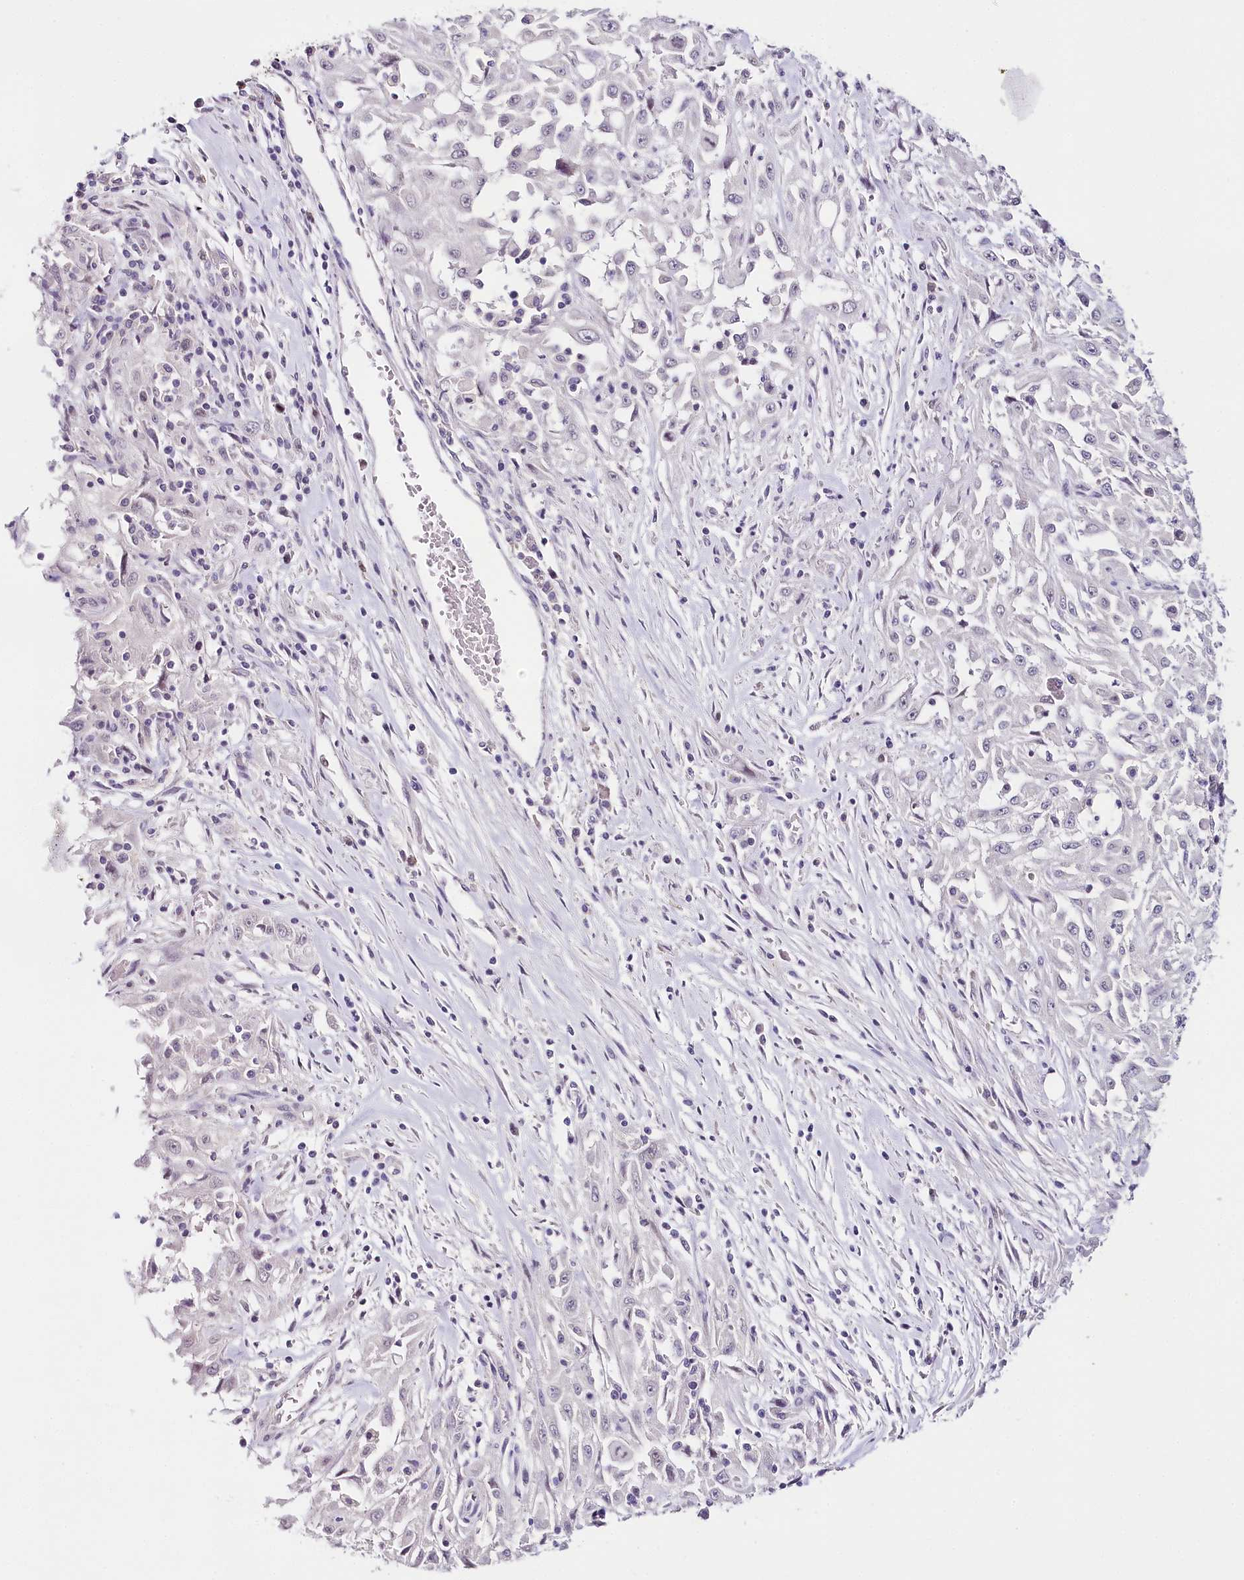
{"staining": {"intensity": "negative", "quantity": "none", "location": "none"}, "tissue": "skin cancer", "cell_type": "Tumor cells", "image_type": "cancer", "snomed": [{"axis": "morphology", "description": "Squamous cell carcinoma, NOS"}, {"axis": "morphology", "description": "Squamous cell carcinoma, metastatic, NOS"}, {"axis": "topography", "description": "Skin"}, {"axis": "topography", "description": "Lymph node"}], "caption": "Tumor cells are negative for protein expression in human metastatic squamous cell carcinoma (skin). Brightfield microscopy of IHC stained with DAB (3,3'-diaminobenzidine) (brown) and hematoxylin (blue), captured at high magnification.", "gene": "TP53", "patient": {"sex": "male", "age": 75}}